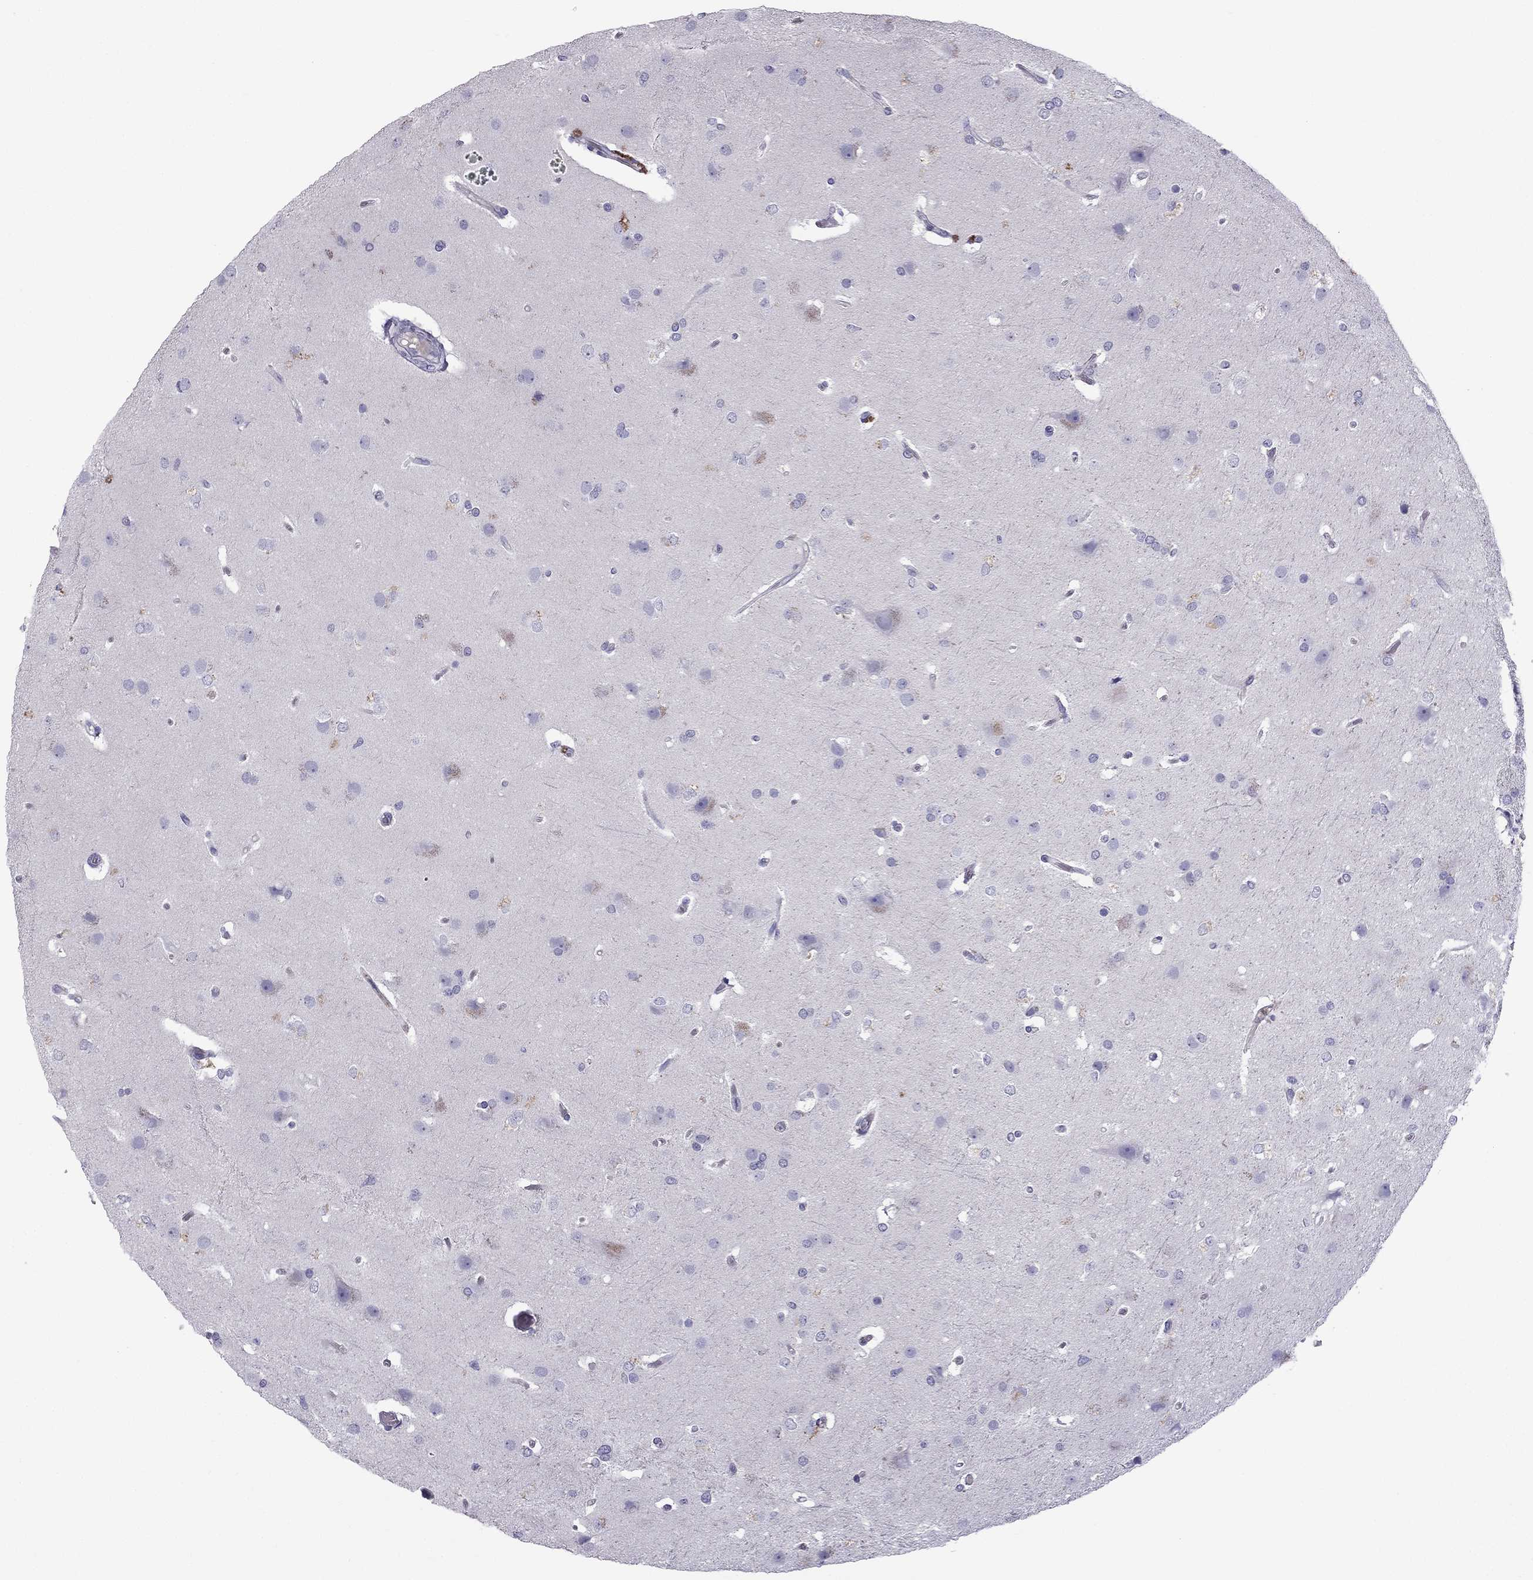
{"staining": {"intensity": "negative", "quantity": "none", "location": "none"}, "tissue": "glioma", "cell_type": "Tumor cells", "image_type": "cancer", "snomed": [{"axis": "morphology", "description": "Glioma, malignant, High grade"}, {"axis": "topography", "description": "Brain"}], "caption": "A high-resolution photomicrograph shows IHC staining of malignant glioma (high-grade), which displays no significant expression in tumor cells.", "gene": "STOML3", "patient": {"sex": "male", "age": 68}}